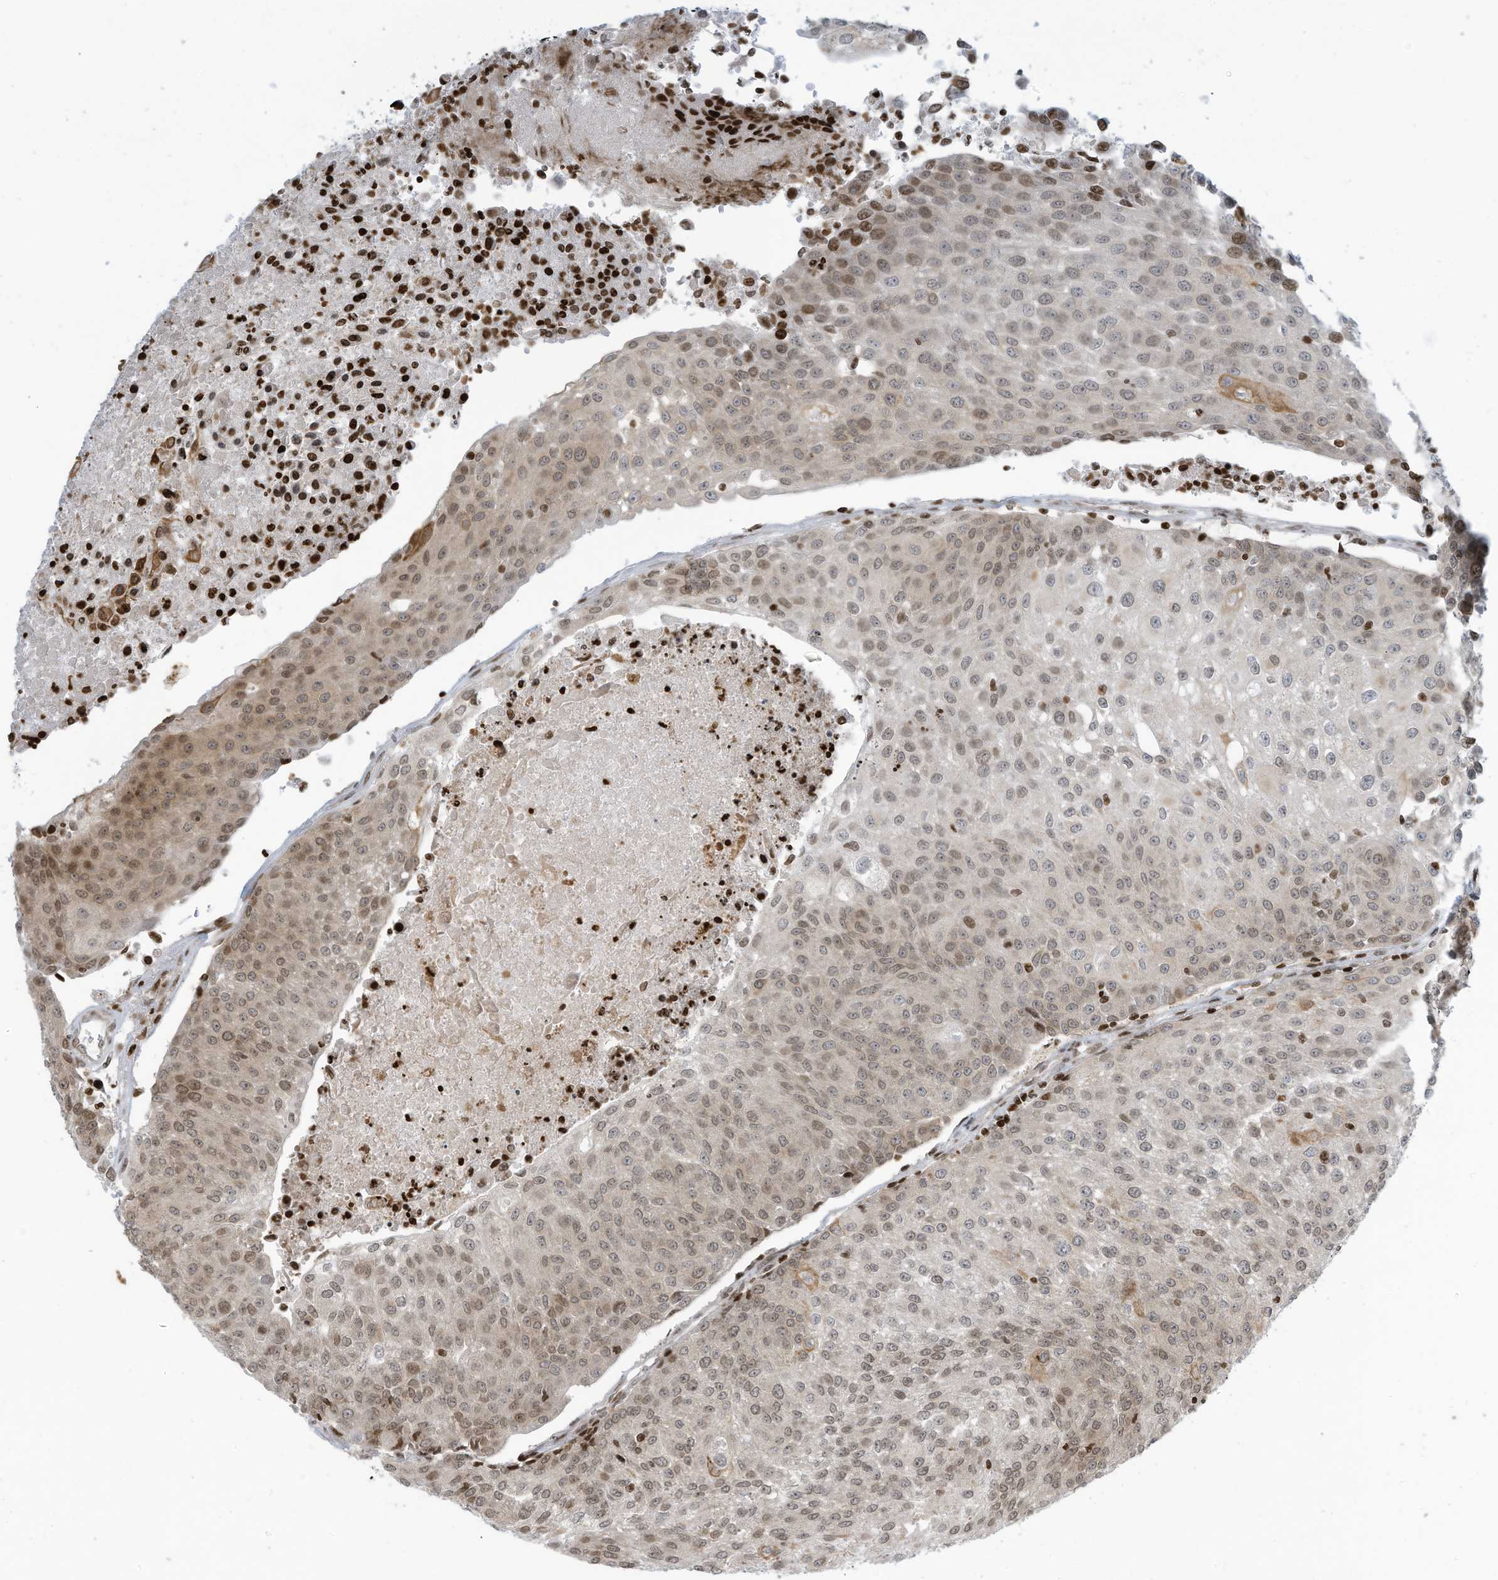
{"staining": {"intensity": "moderate", "quantity": "<25%", "location": "cytoplasmic/membranous,nuclear"}, "tissue": "urothelial cancer", "cell_type": "Tumor cells", "image_type": "cancer", "snomed": [{"axis": "morphology", "description": "Urothelial carcinoma, High grade"}, {"axis": "topography", "description": "Urinary bladder"}], "caption": "A histopathology image showing moderate cytoplasmic/membranous and nuclear expression in about <25% of tumor cells in urothelial cancer, as visualized by brown immunohistochemical staining.", "gene": "ADI1", "patient": {"sex": "female", "age": 85}}